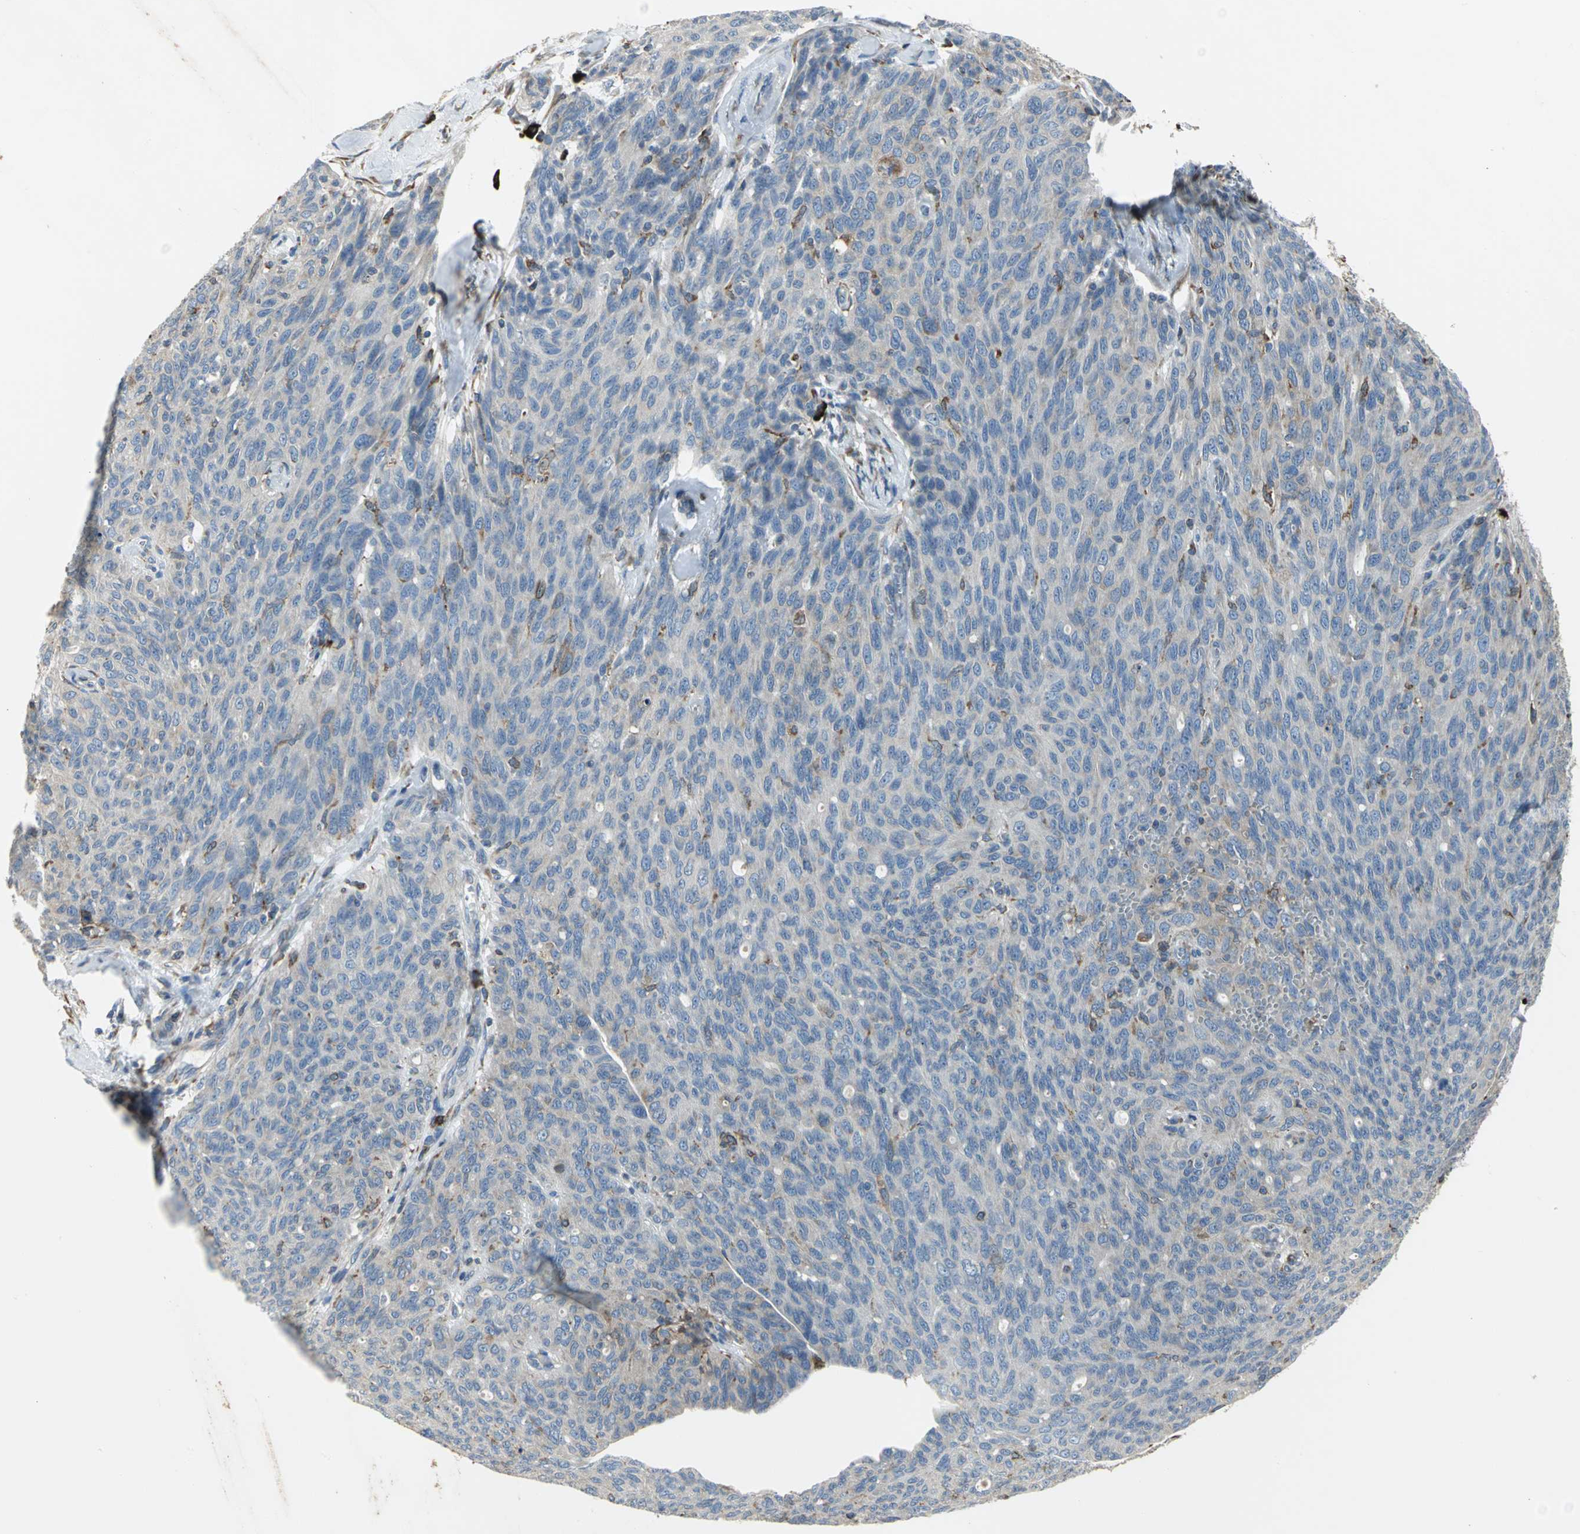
{"staining": {"intensity": "weak", "quantity": "<25%", "location": "cytoplasmic/membranous"}, "tissue": "ovarian cancer", "cell_type": "Tumor cells", "image_type": "cancer", "snomed": [{"axis": "morphology", "description": "Carcinoma, endometroid"}, {"axis": "topography", "description": "Ovary"}], "caption": "Human ovarian cancer (endometroid carcinoma) stained for a protein using IHC displays no positivity in tumor cells.", "gene": "SDF2L1", "patient": {"sex": "female", "age": 60}}